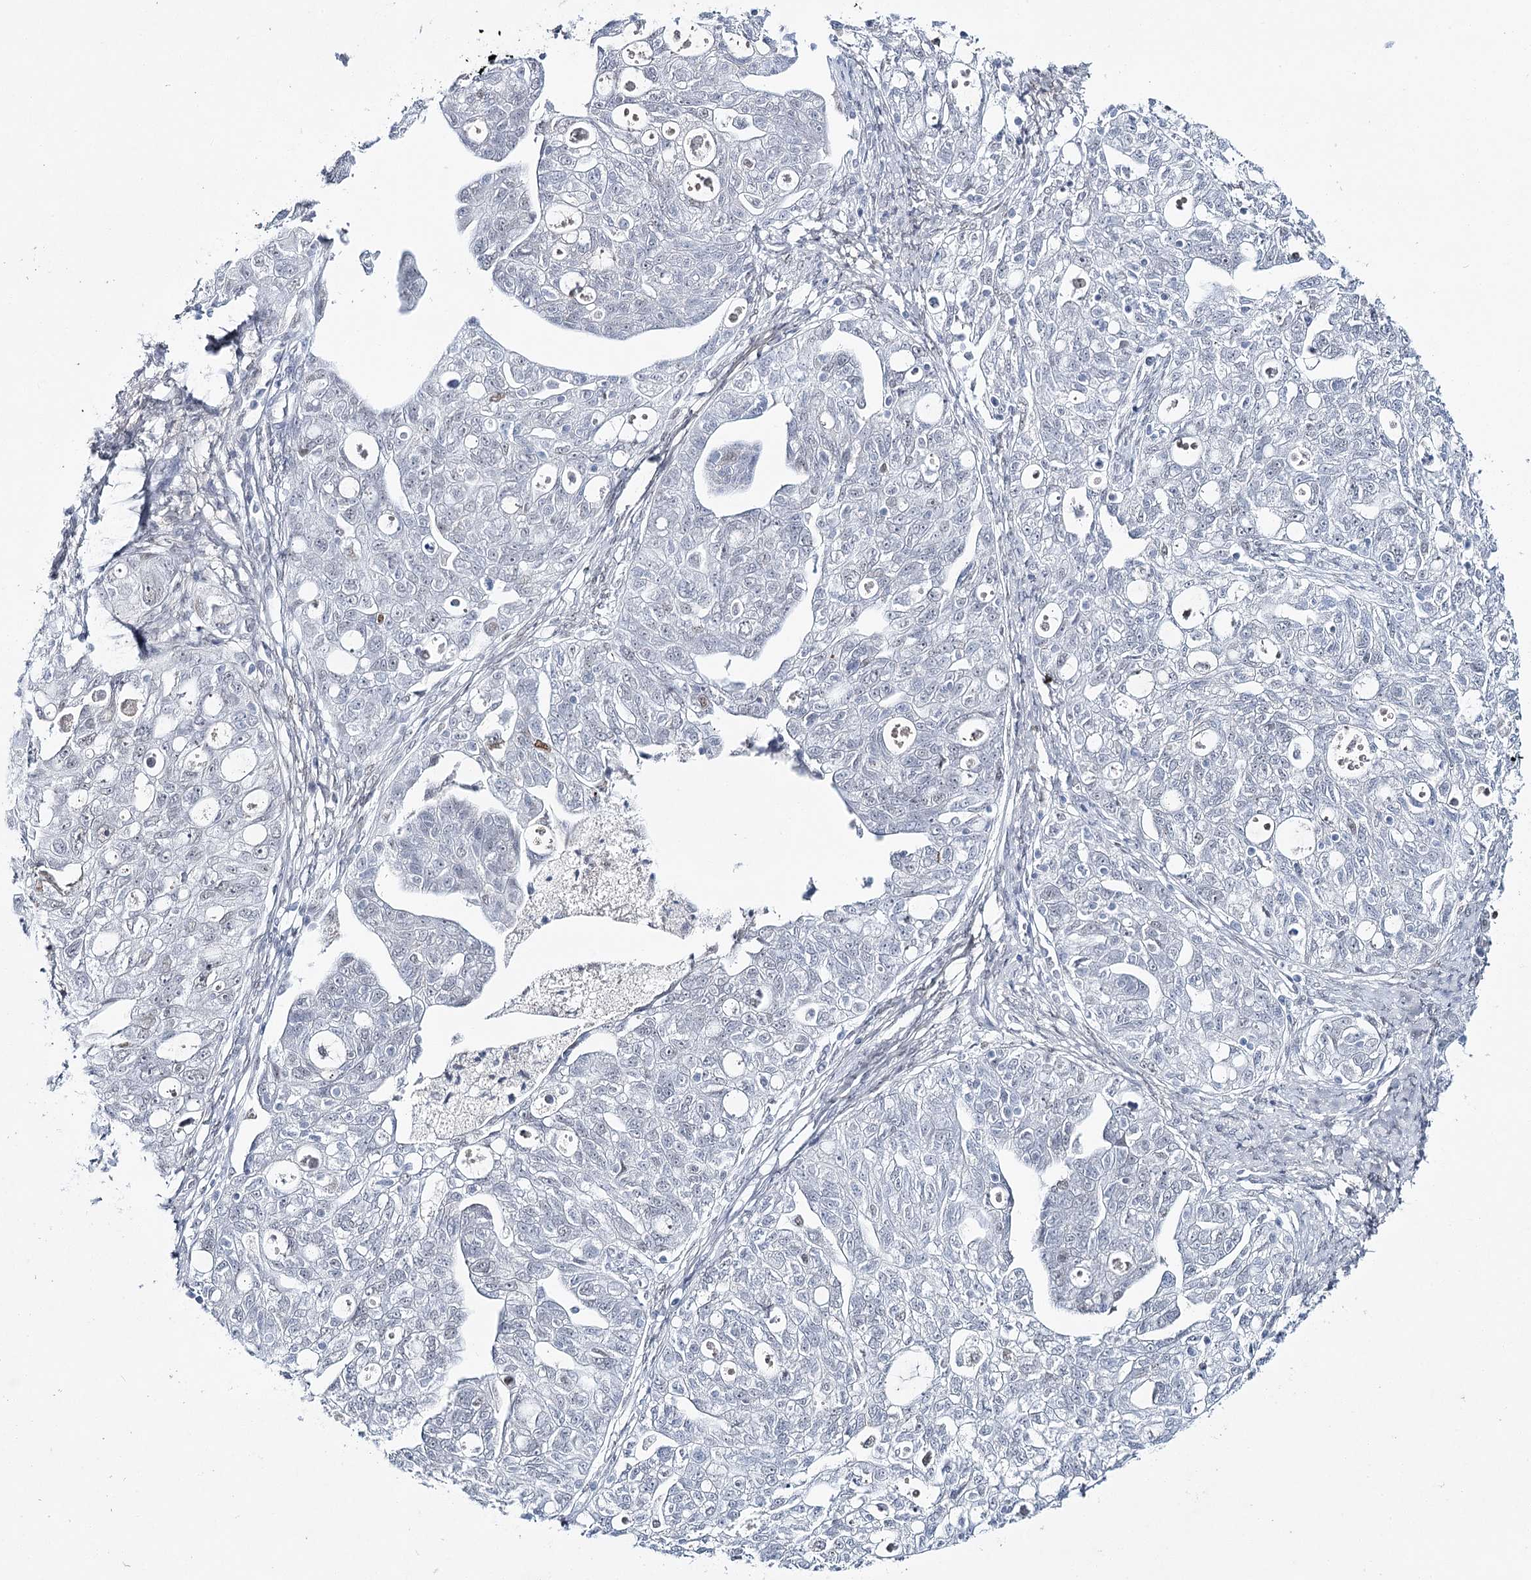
{"staining": {"intensity": "weak", "quantity": "<25%", "location": "nuclear"}, "tissue": "ovarian cancer", "cell_type": "Tumor cells", "image_type": "cancer", "snomed": [{"axis": "morphology", "description": "Carcinoma, NOS"}, {"axis": "morphology", "description": "Cystadenocarcinoma, serous, NOS"}, {"axis": "topography", "description": "Ovary"}], "caption": "IHC of human ovarian serous cystadenocarcinoma reveals no staining in tumor cells.", "gene": "ZC3H8", "patient": {"sex": "female", "age": 69}}